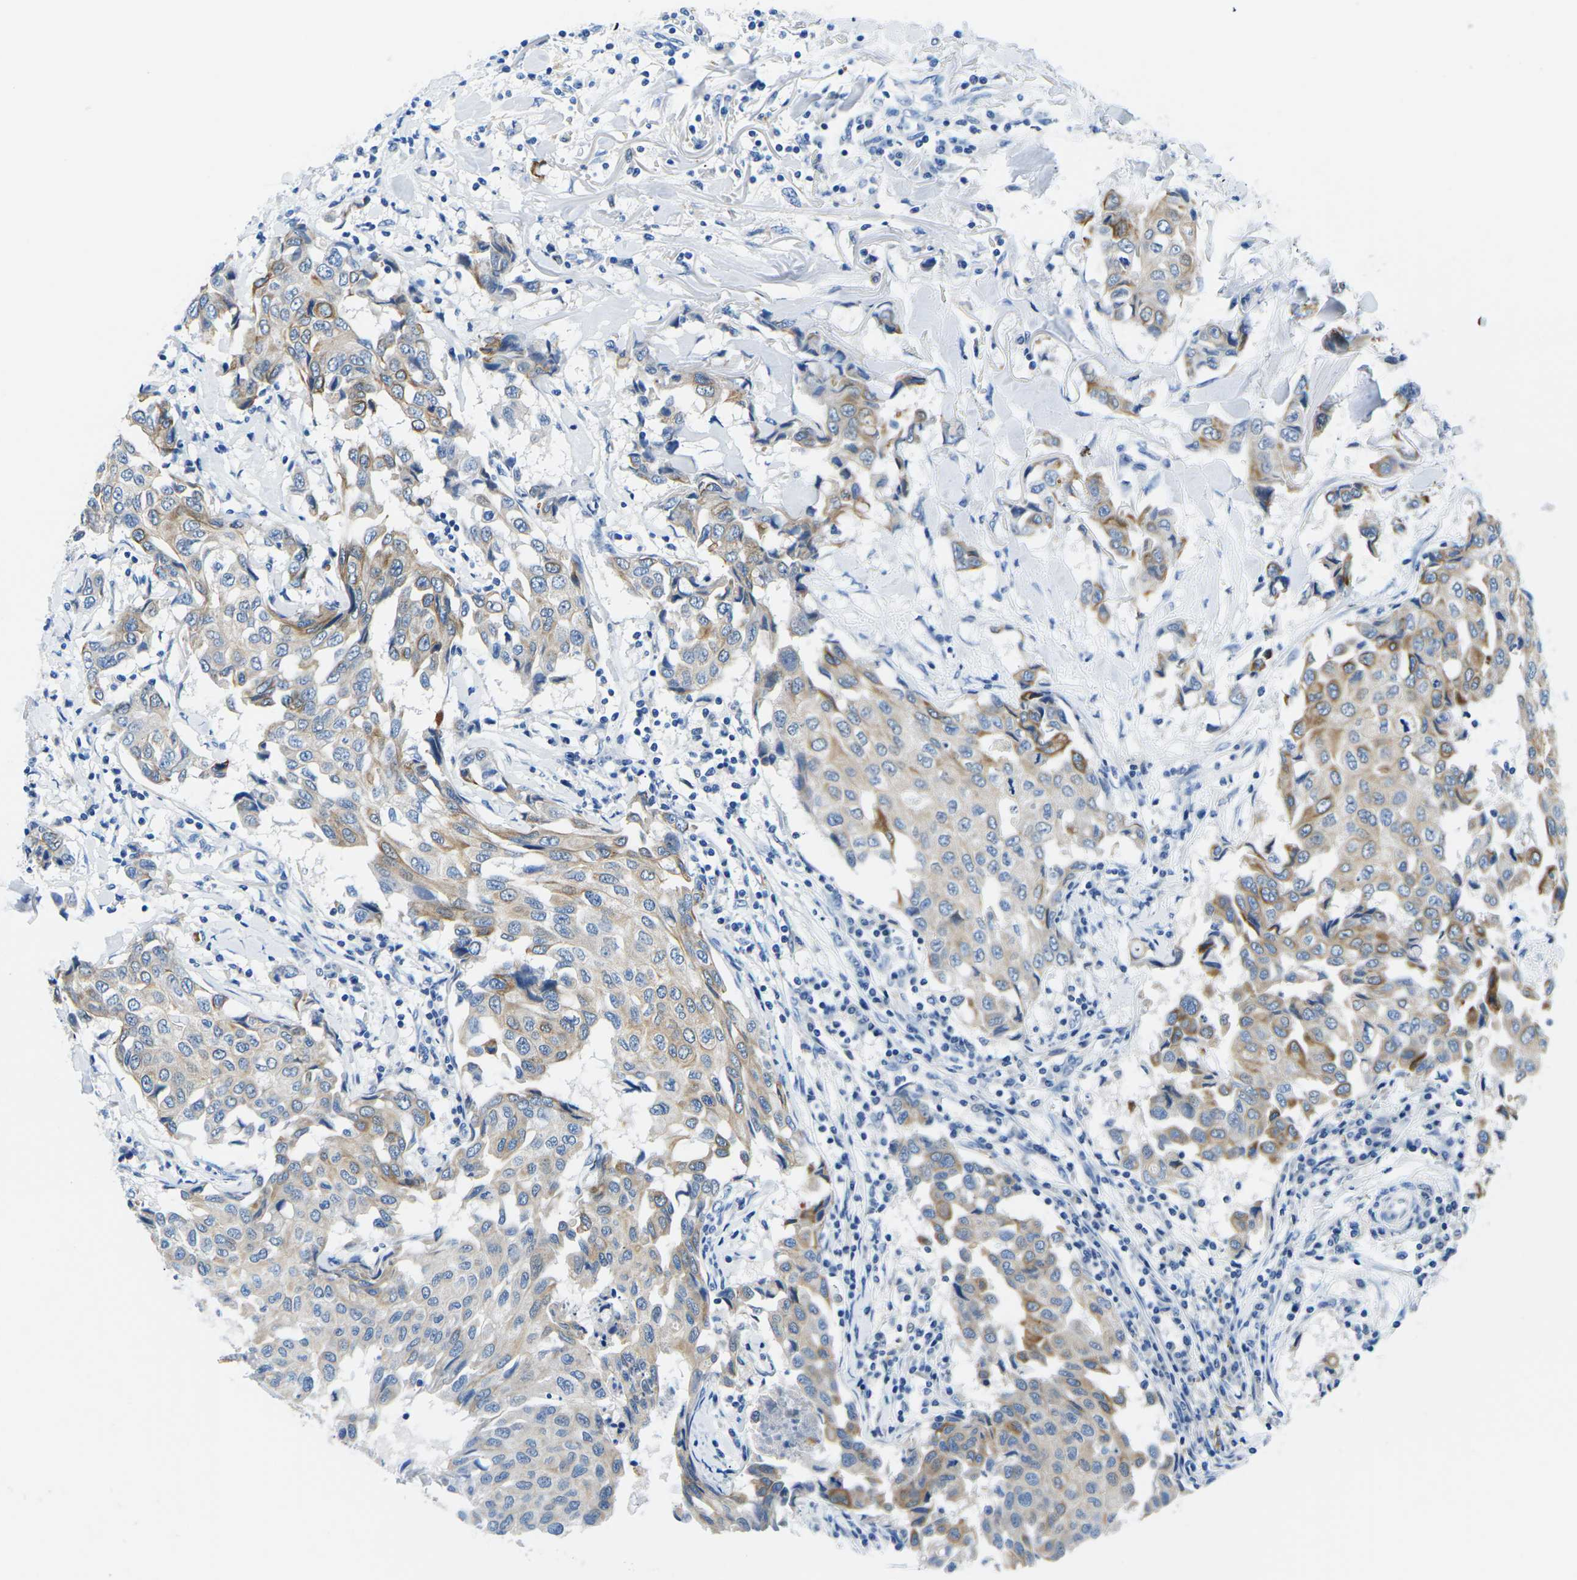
{"staining": {"intensity": "moderate", "quantity": "25%-75%", "location": "cytoplasmic/membranous"}, "tissue": "breast cancer", "cell_type": "Tumor cells", "image_type": "cancer", "snomed": [{"axis": "morphology", "description": "Duct carcinoma"}, {"axis": "topography", "description": "Breast"}], "caption": "An IHC histopathology image of tumor tissue is shown. Protein staining in brown labels moderate cytoplasmic/membranous positivity in breast infiltrating ductal carcinoma within tumor cells.", "gene": "TM6SF1", "patient": {"sex": "female", "age": 80}}